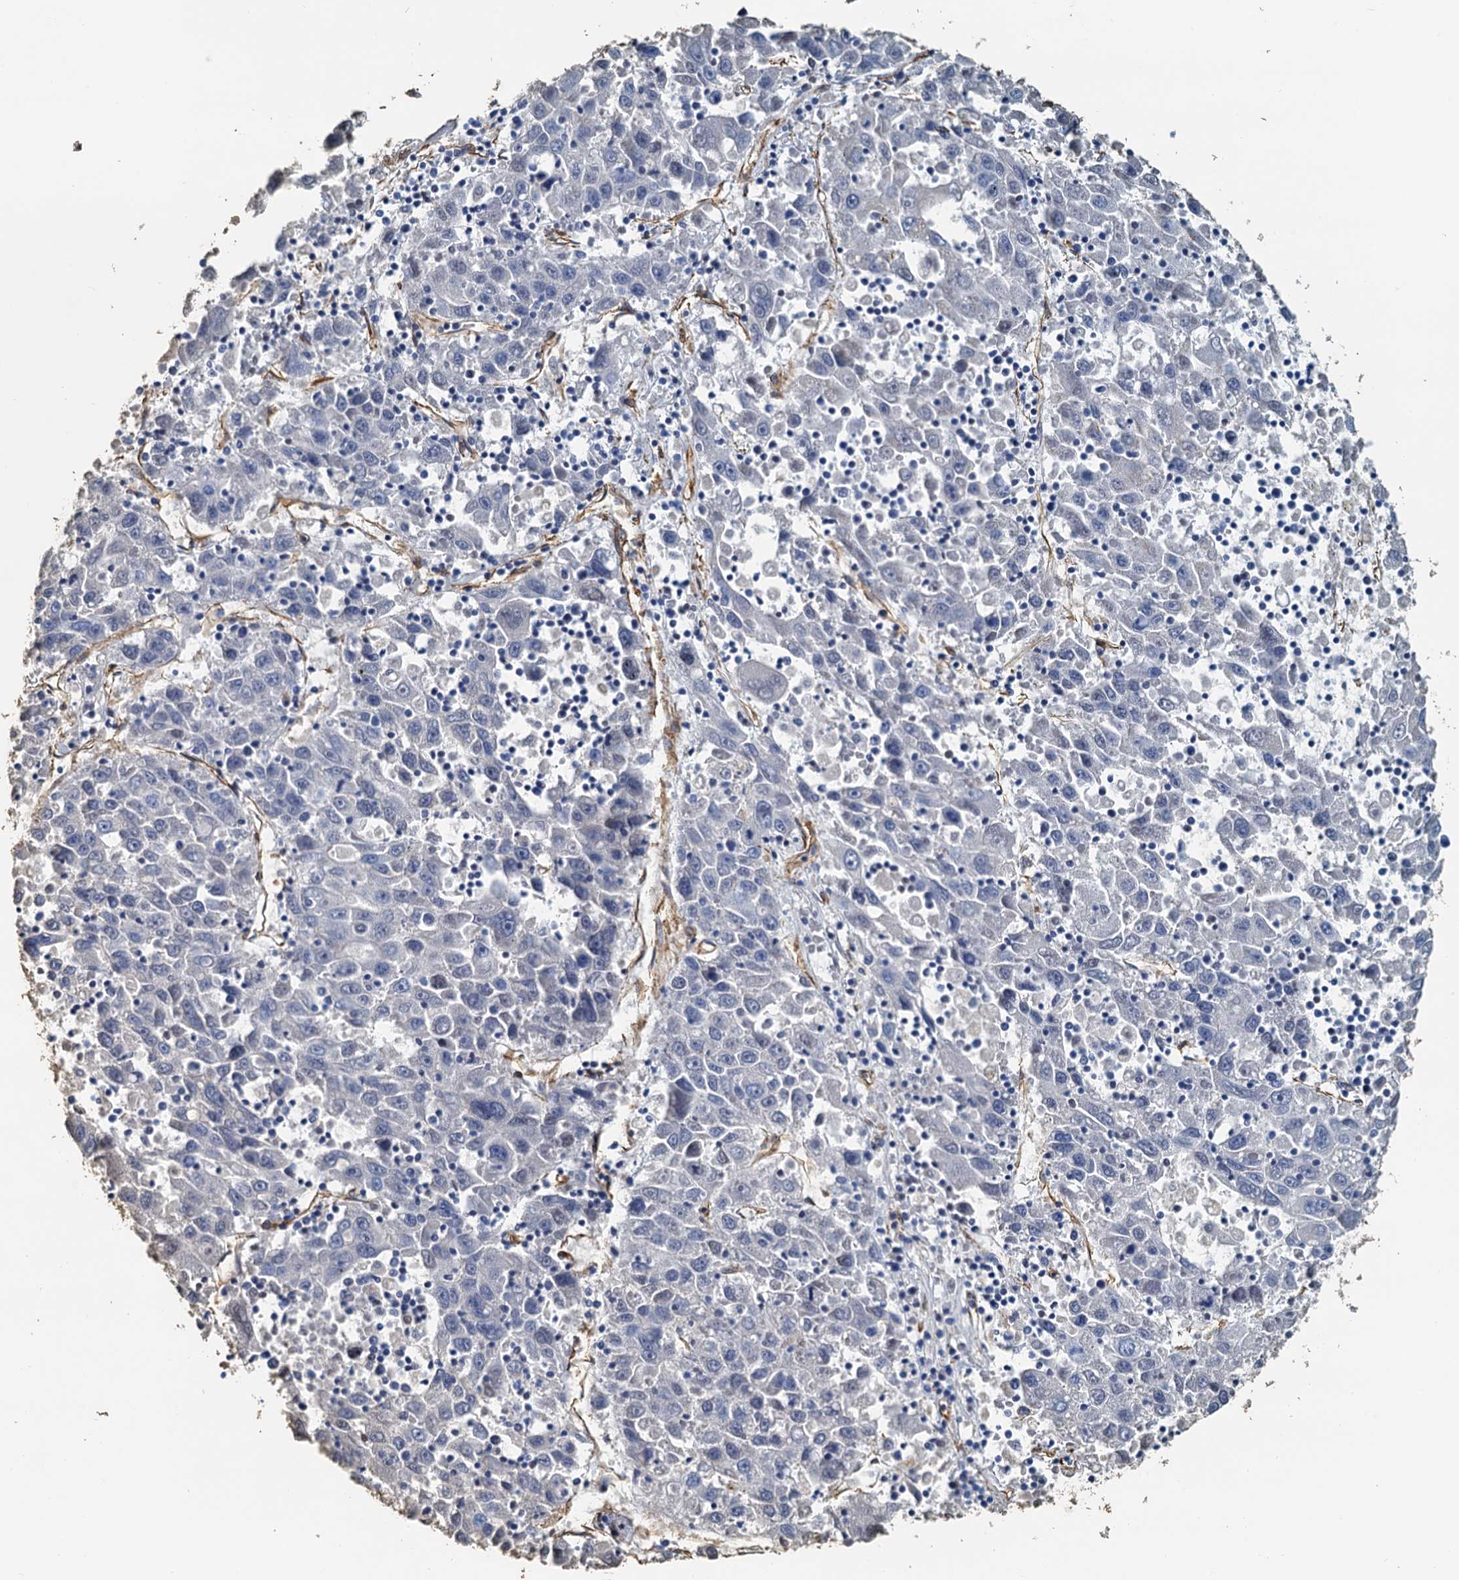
{"staining": {"intensity": "negative", "quantity": "none", "location": "none"}, "tissue": "liver cancer", "cell_type": "Tumor cells", "image_type": "cancer", "snomed": [{"axis": "morphology", "description": "Carcinoma, Hepatocellular, NOS"}, {"axis": "topography", "description": "Liver"}], "caption": "Image shows no significant protein positivity in tumor cells of liver cancer.", "gene": "DGKG", "patient": {"sex": "male", "age": 49}}